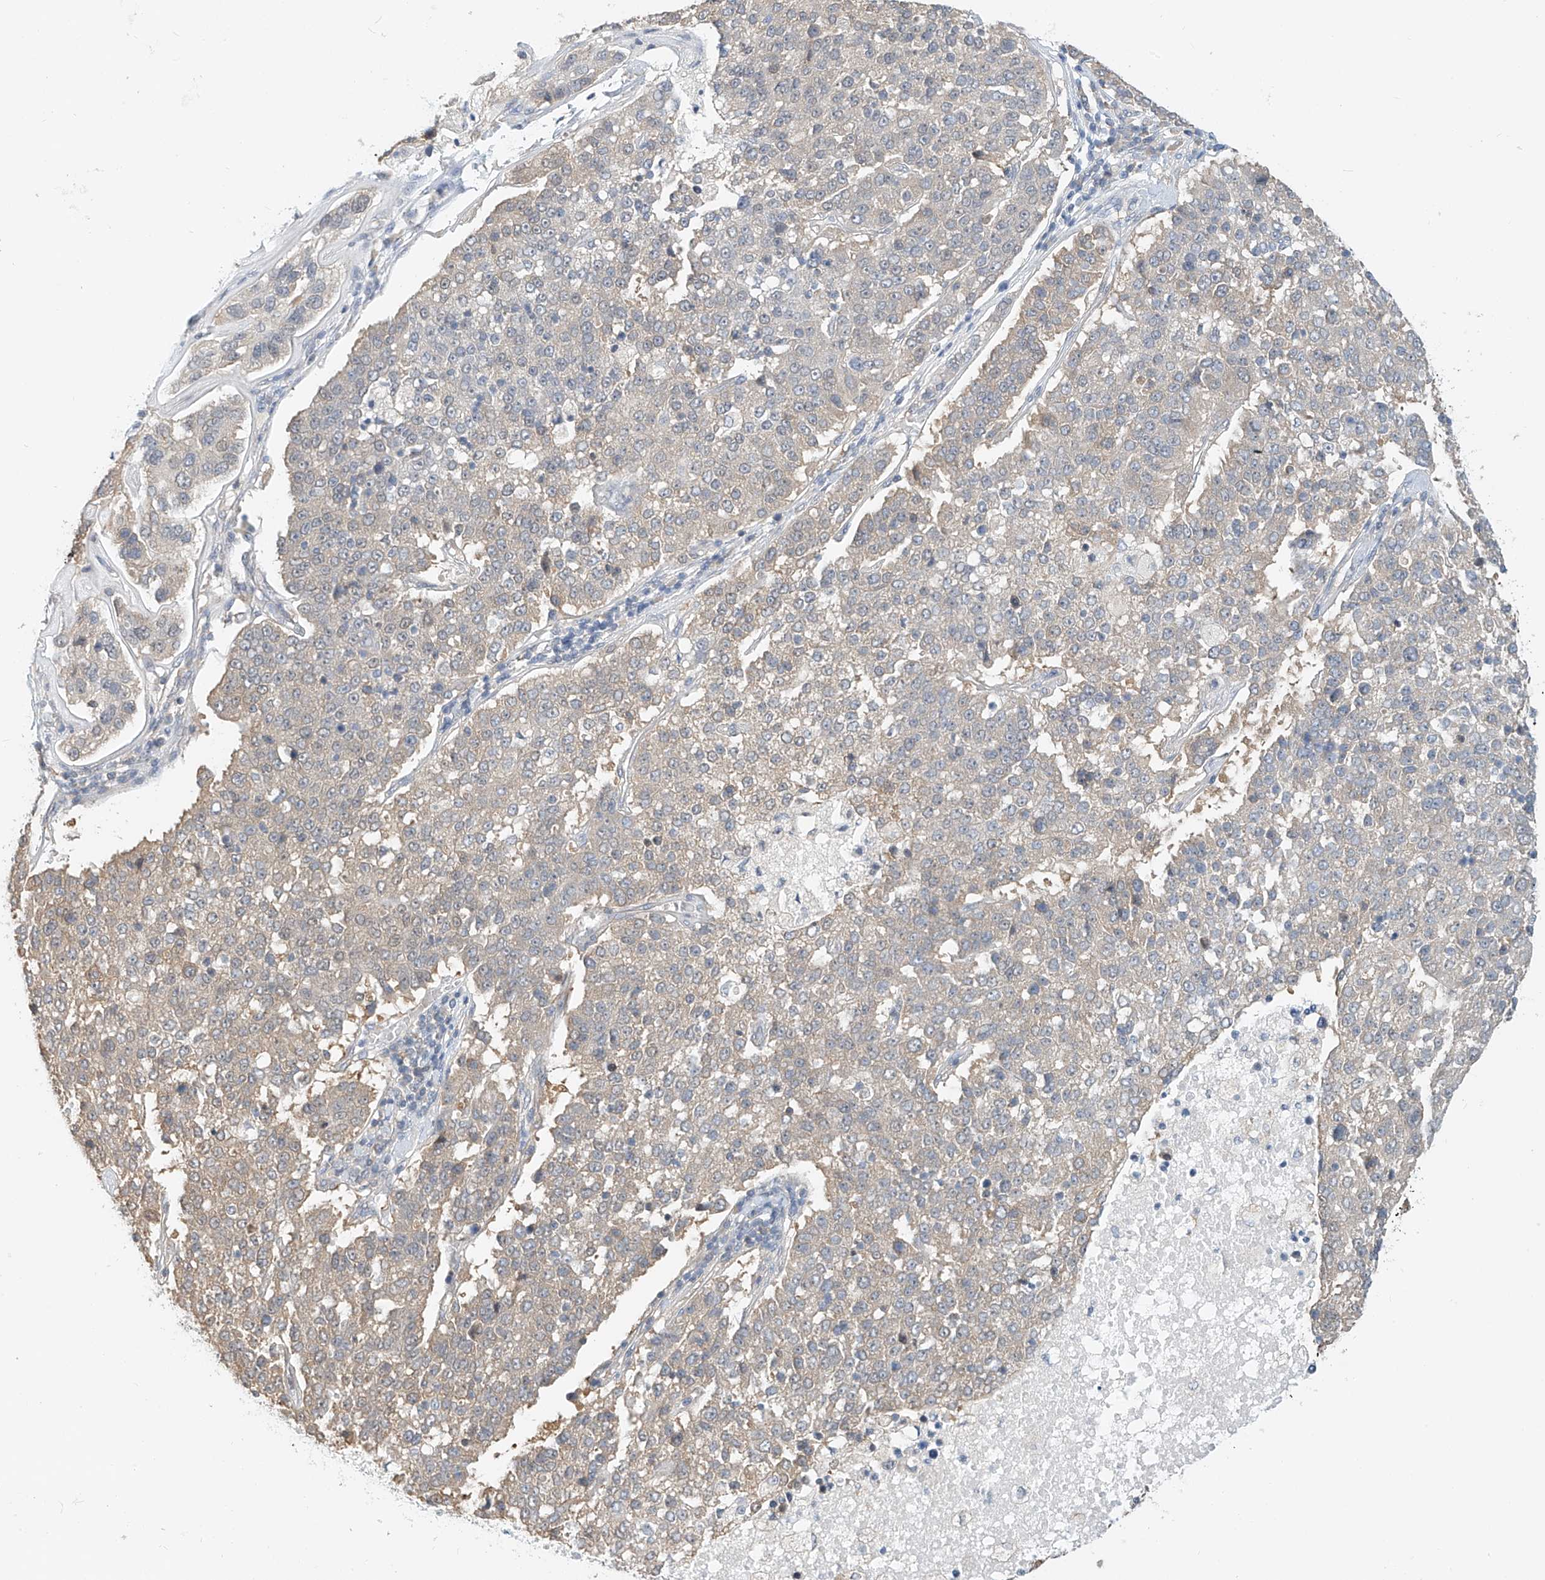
{"staining": {"intensity": "weak", "quantity": "25%-75%", "location": "cytoplasmic/membranous"}, "tissue": "pancreatic cancer", "cell_type": "Tumor cells", "image_type": "cancer", "snomed": [{"axis": "morphology", "description": "Adenocarcinoma, NOS"}, {"axis": "topography", "description": "Pancreas"}], "caption": "Protein expression analysis of human adenocarcinoma (pancreatic) reveals weak cytoplasmic/membranous positivity in approximately 25%-75% of tumor cells.", "gene": "PPA2", "patient": {"sex": "female", "age": 61}}